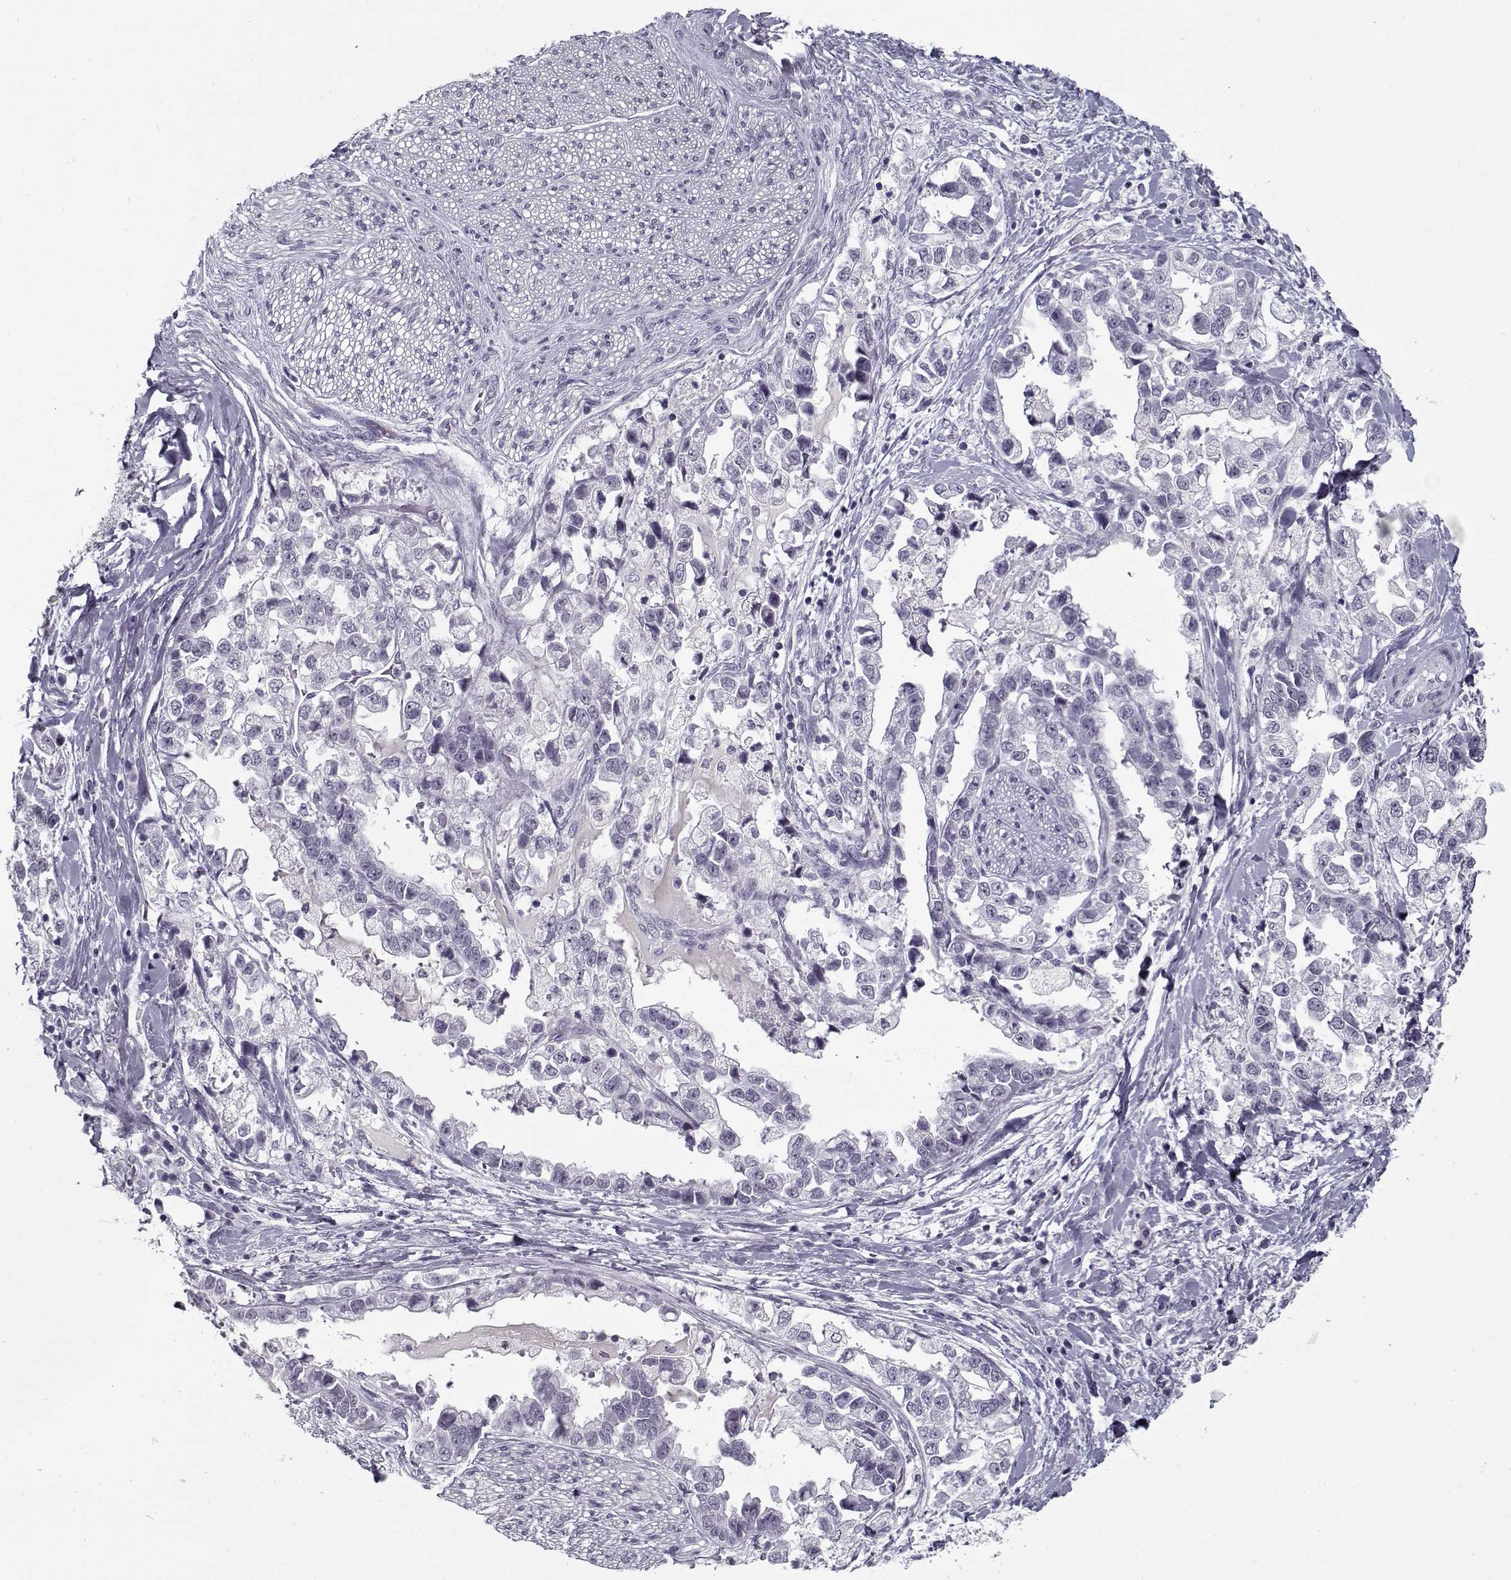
{"staining": {"intensity": "negative", "quantity": "none", "location": "none"}, "tissue": "stomach cancer", "cell_type": "Tumor cells", "image_type": "cancer", "snomed": [{"axis": "morphology", "description": "Adenocarcinoma, NOS"}, {"axis": "topography", "description": "Stomach"}], "caption": "The micrograph shows no staining of tumor cells in adenocarcinoma (stomach). Brightfield microscopy of immunohistochemistry stained with DAB (3,3'-diaminobenzidine) (brown) and hematoxylin (blue), captured at high magnification.", "gene": "RNF32", "patient": {"sex": "male", "age": 59}}